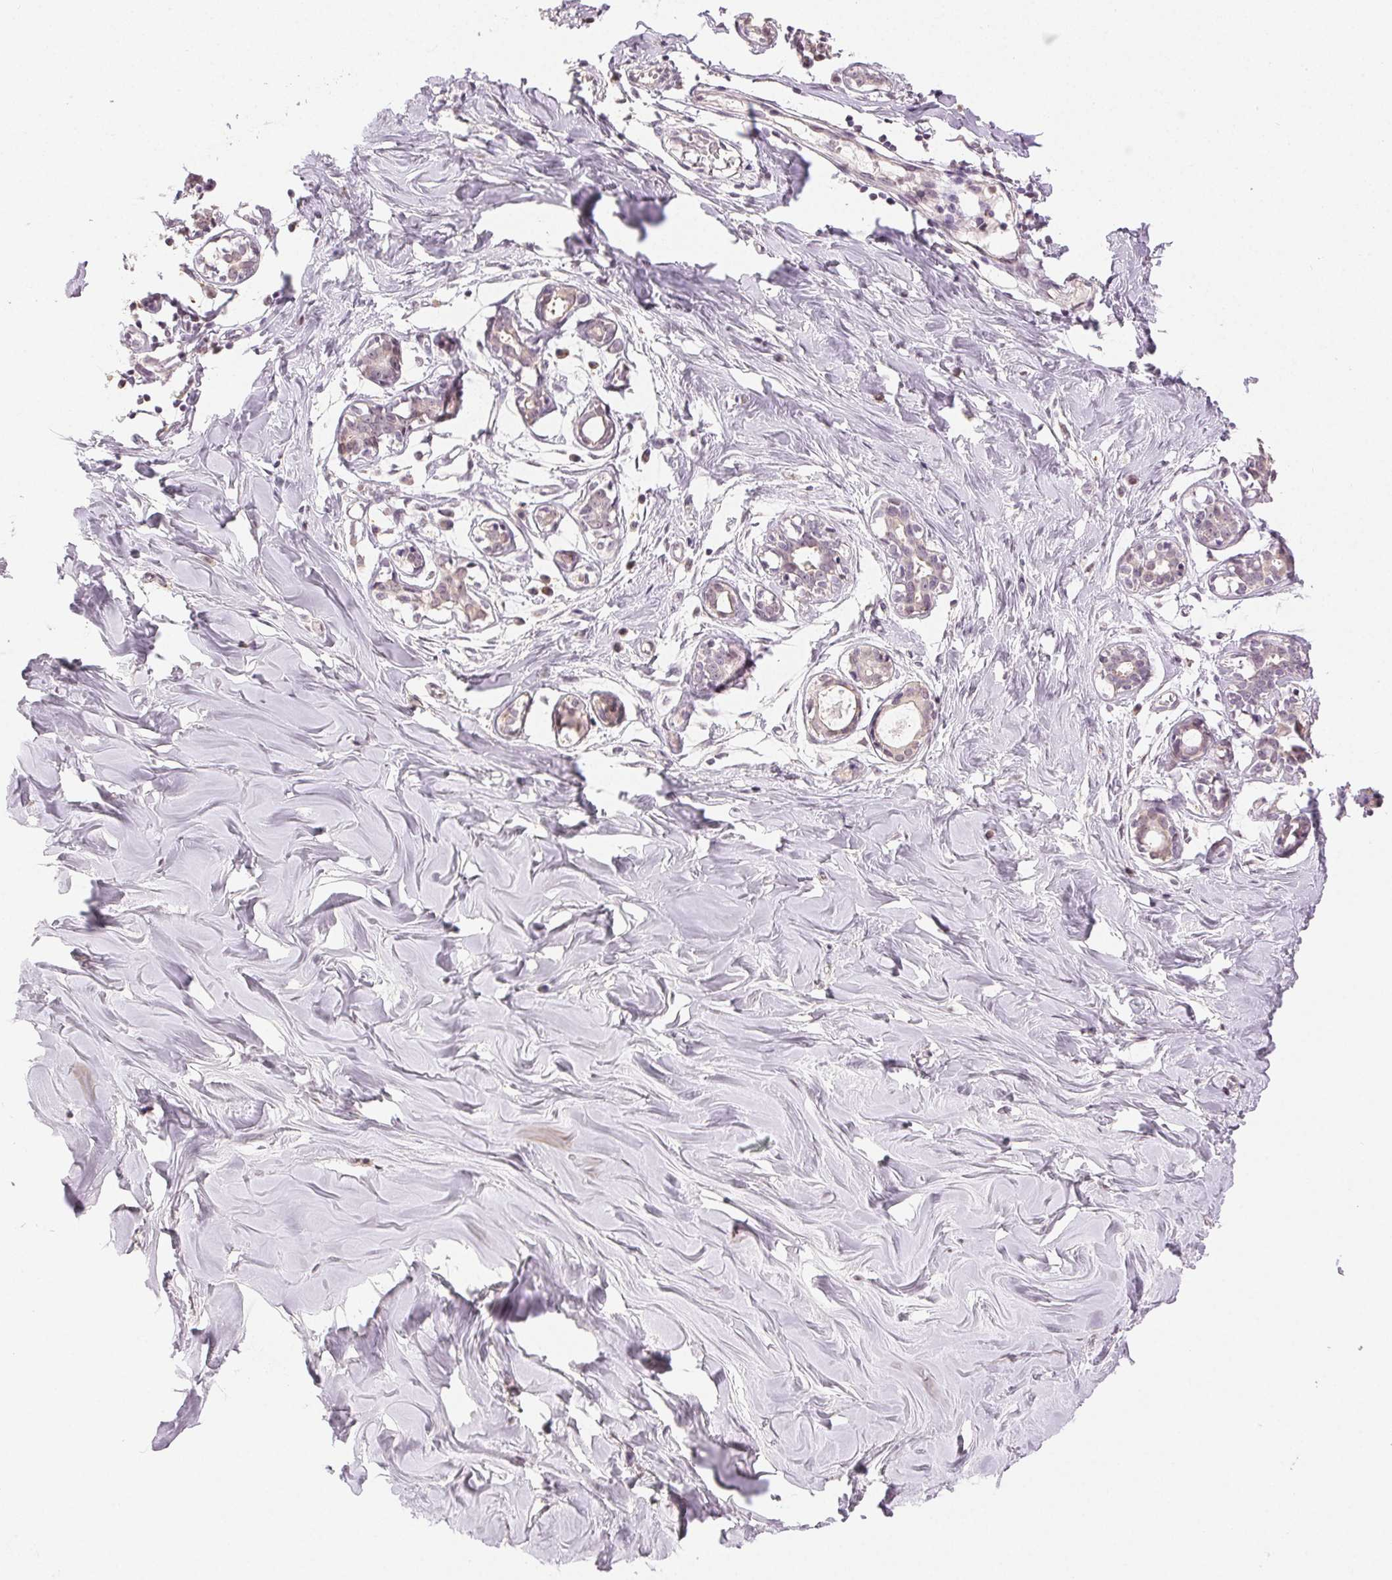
{"staining": {"intensity": "negative", "quantity": "none", "location": "none"}, "tissue": "breast", "cell_type": "Adipocytes", "image_type": "normal", "snomed": [{"axis": "morphology", "description": "Normal tissue, NOS"}, {"axis": "topography", "description": "Breast"}], "caption": "Immunohistochemistry (IHC) histopathology image of normal breast: breast stained with DAB displays no significant protein expression in adipocytes.", "gene": "PLCB1", "patient": {"sex": "female", "age": 27}}